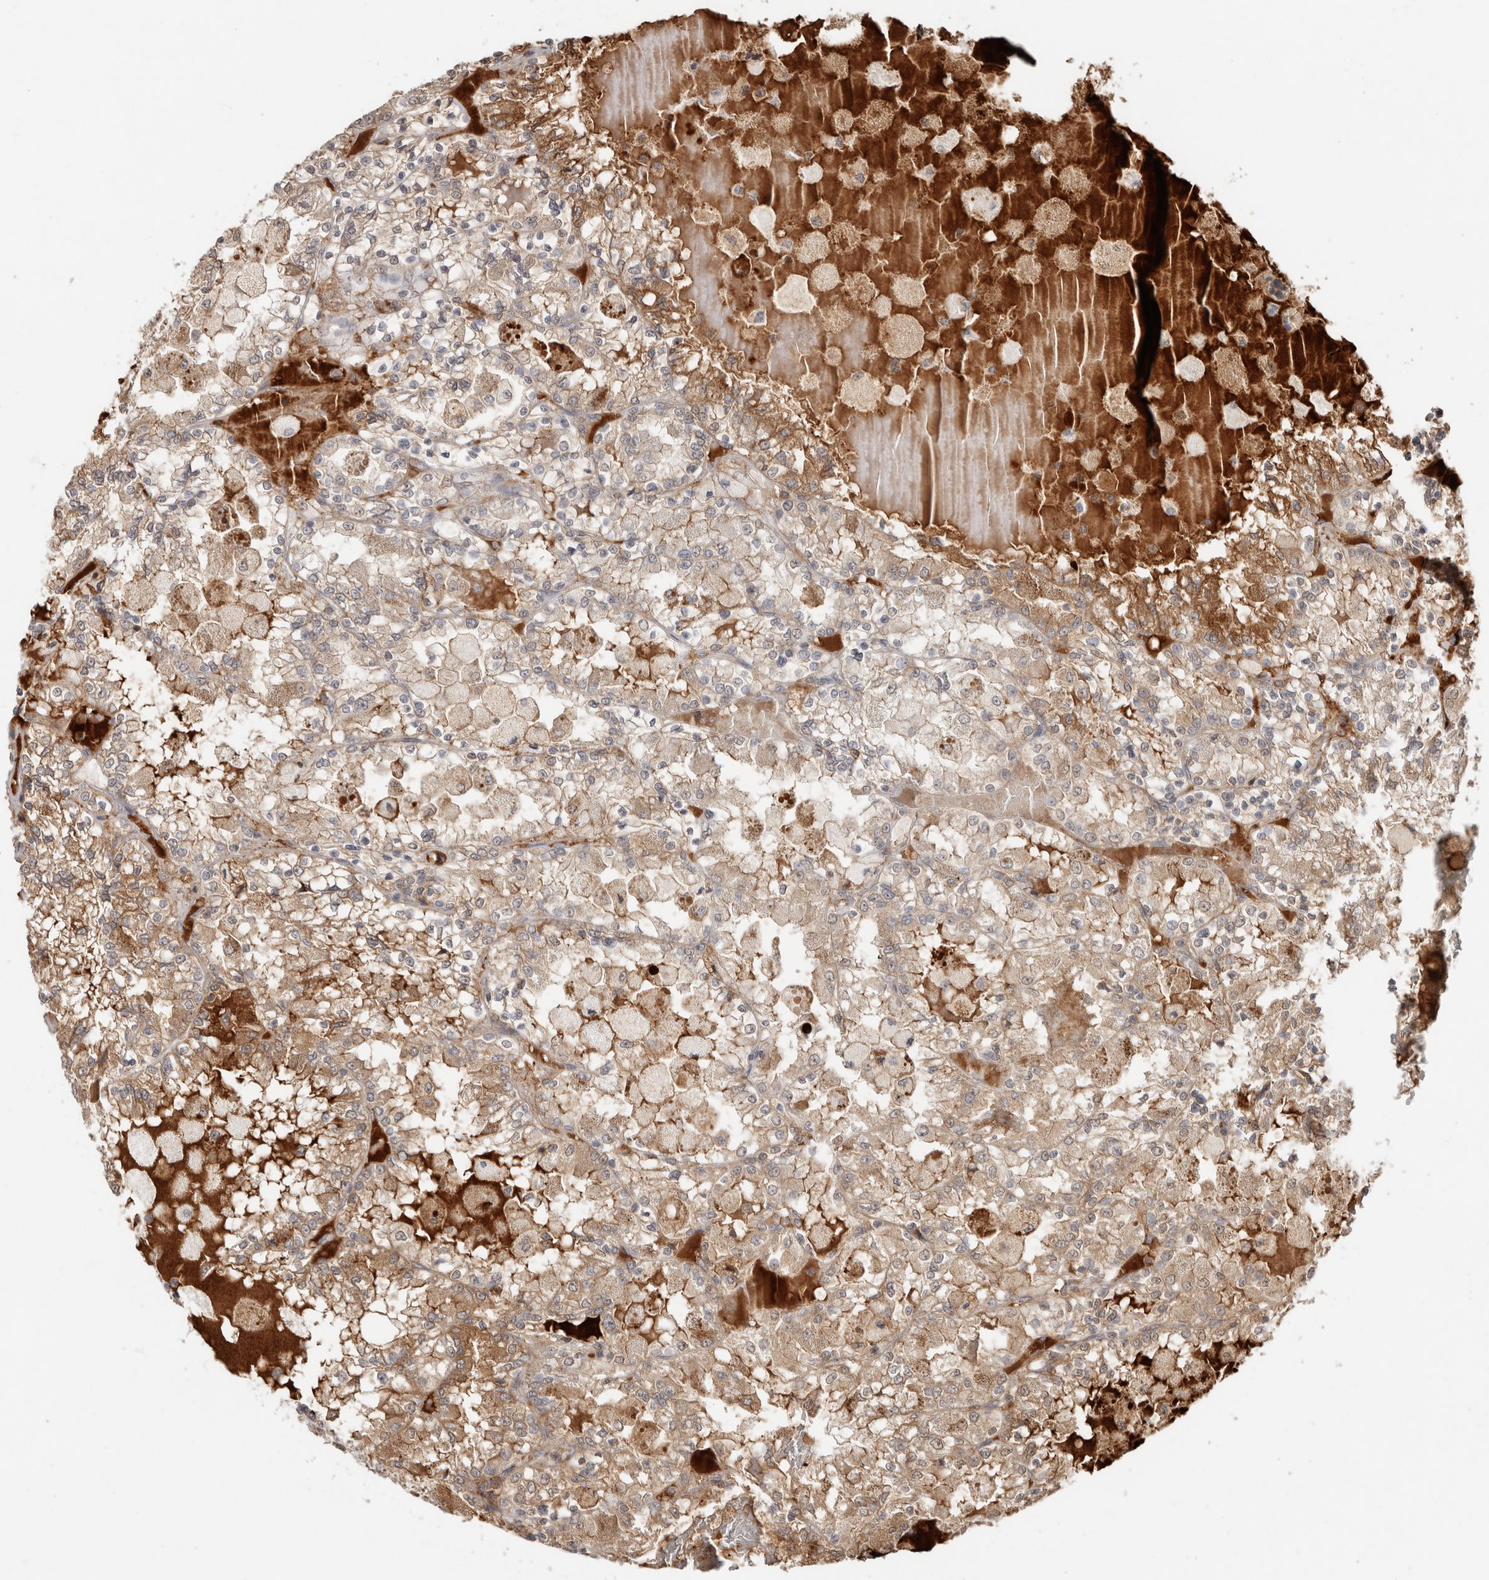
{"staining": {"intensity": "moderate", "quantity": "25%-75%", "location": "cytoplasmic/membranous"}, "tissue": "renal cancer", "cell_type": "Tumor cells", "image_type": "cancer", "snomed": [{"axis": "morphology", "description": "Adenocarcinoma, NOS"}, {"axis": "topography", "description": "Kidney"}], "caption": "High-magnification brightfield microscopy of renal adenocarcinoma stained with DAB (brown) and counterstained with hematoxylin (blue). tumor cells exhibit moderate cytoplasmic/membranous expression is seen in about25%-75% of cells. Immunohistochemistry stains the protein of interest in brown and the nuclei are stained blue.", "gene": "FAM3A", "patient": {"sex": "female", "age": 56}}